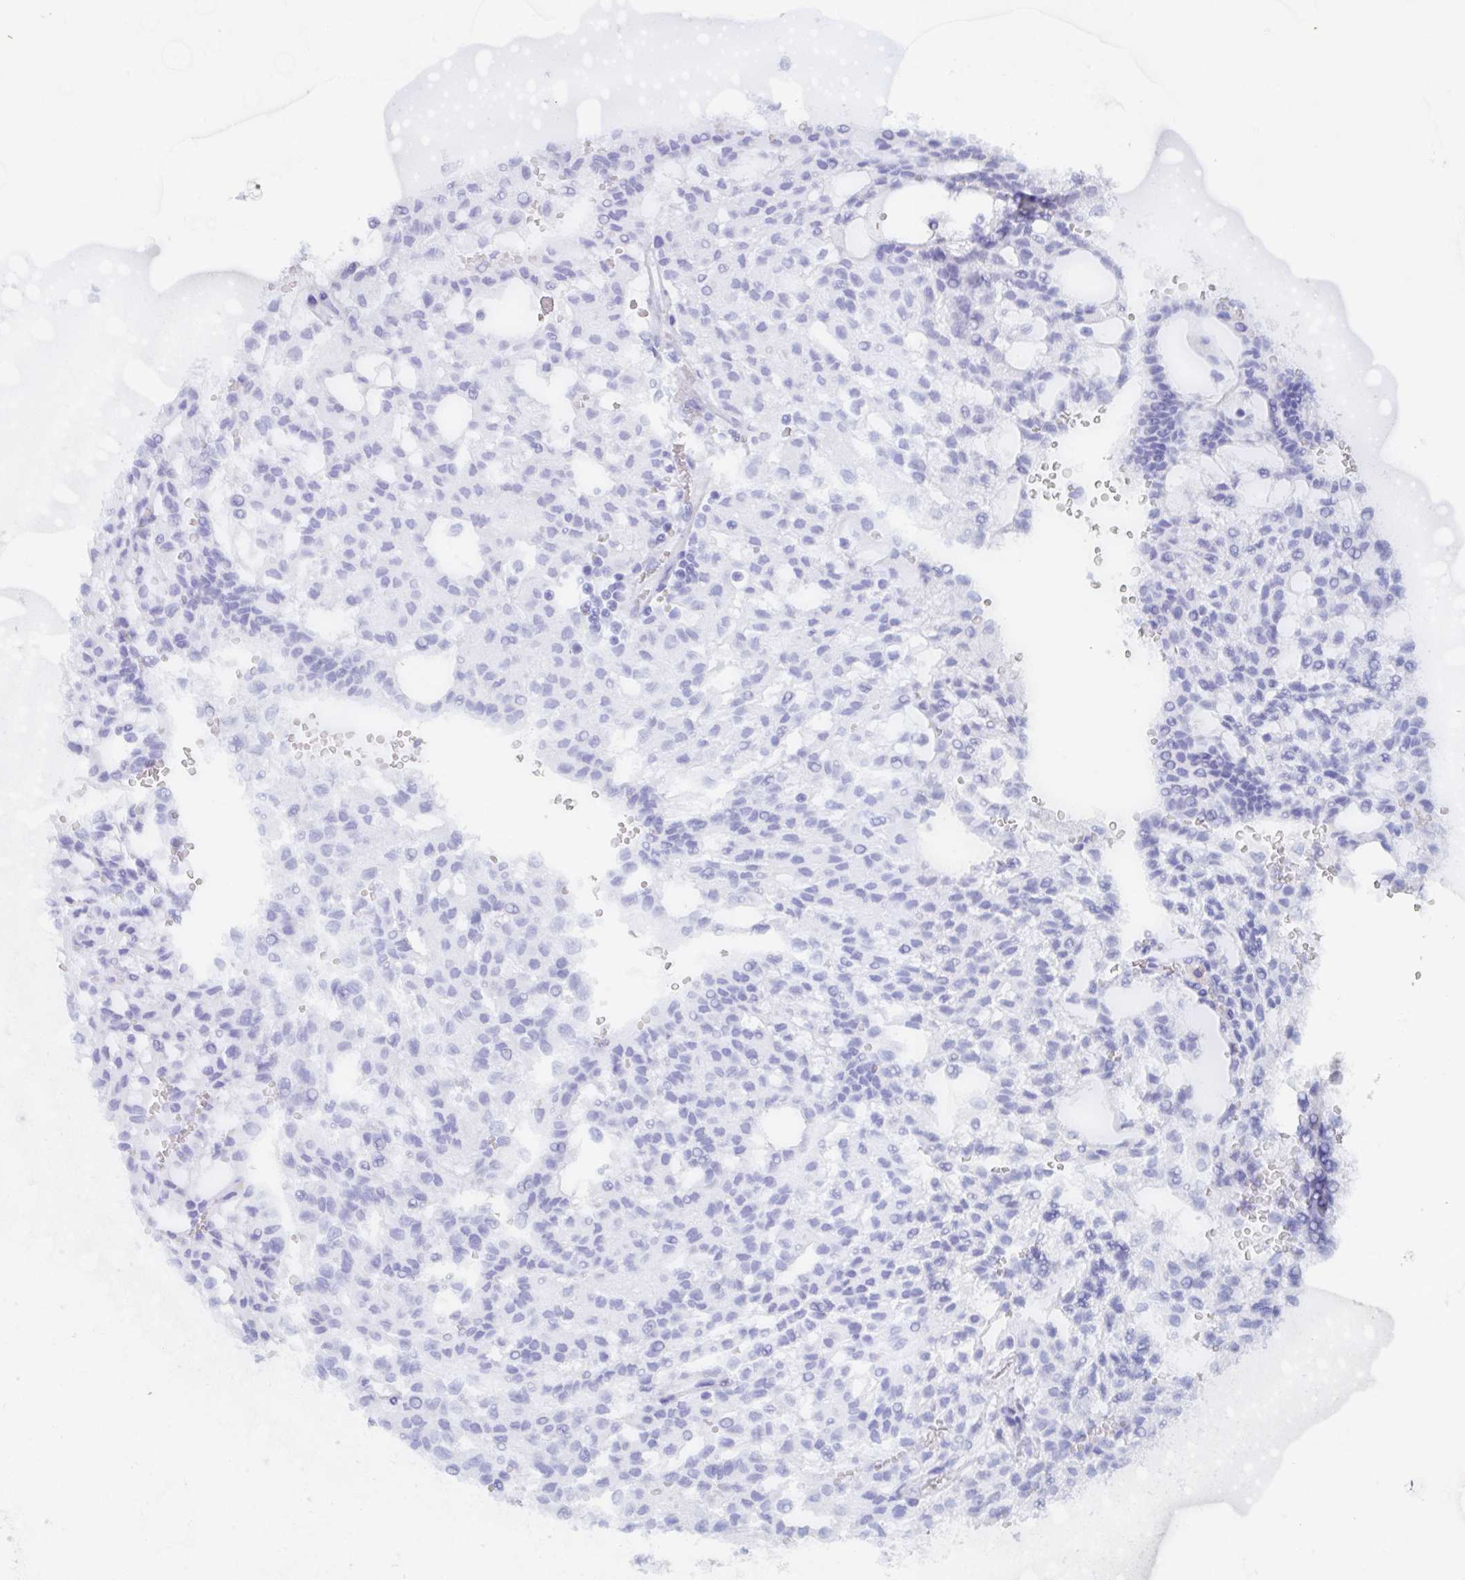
{"staining": {"intensity": "negative", "quantity": "none", "location": "none"}, "tissue": "renal cancer", "cell_type": "Tumor cells", "image_type": "cancer", "snomed": [{"axis": "morphology", "description": "Adenocarcinoma, NOS"}, {"axis": "topography", "description": "Kidney"}], "caption": "The image displays no staining of tumor cells in renal adenocarcinoma.", "gene": "AGFG2", "patient": {"sex": "male", "age": 63}}